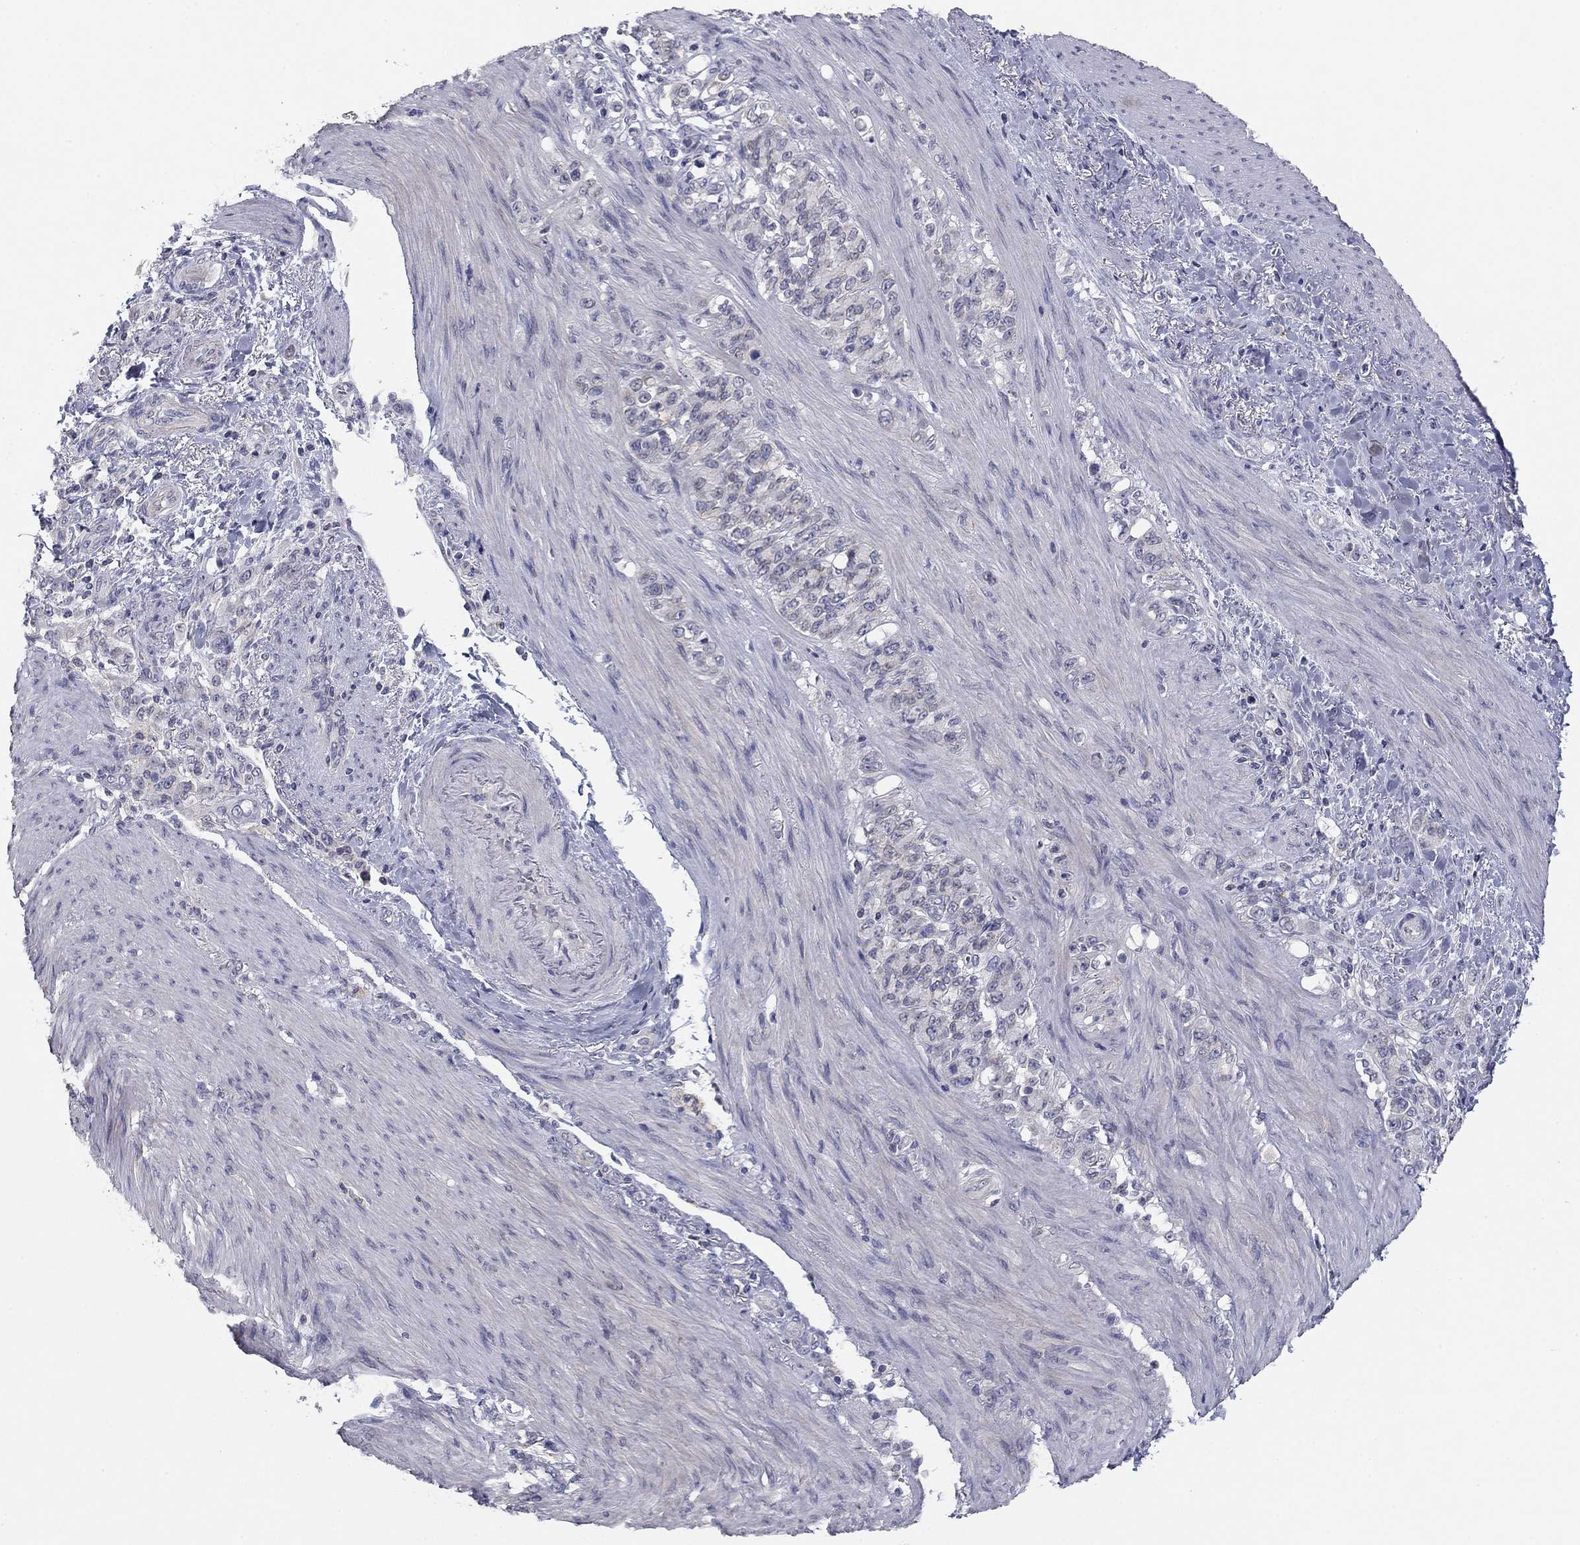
{"staining": {"intensity": "negative", "quantity": "none", "location": "none"}, "tissue": "stomach cancer", "cell_type": "Tumor cells", "image_type": "cancer", "snomed": [{"axis": "morphology", "description": "Normal tissue, NOS"}, {"axis": "morphology", "description": "Adenocarcinoma, NOS"}, {"axis": "topography", "description": "Stomach"}], "caption": "Immunohistochemical staining of human stomach cancer reveals no significant positivity in tumor cells.", "gene": "SEPTIN3", "patient": {"sex": "female", "age": 79}}